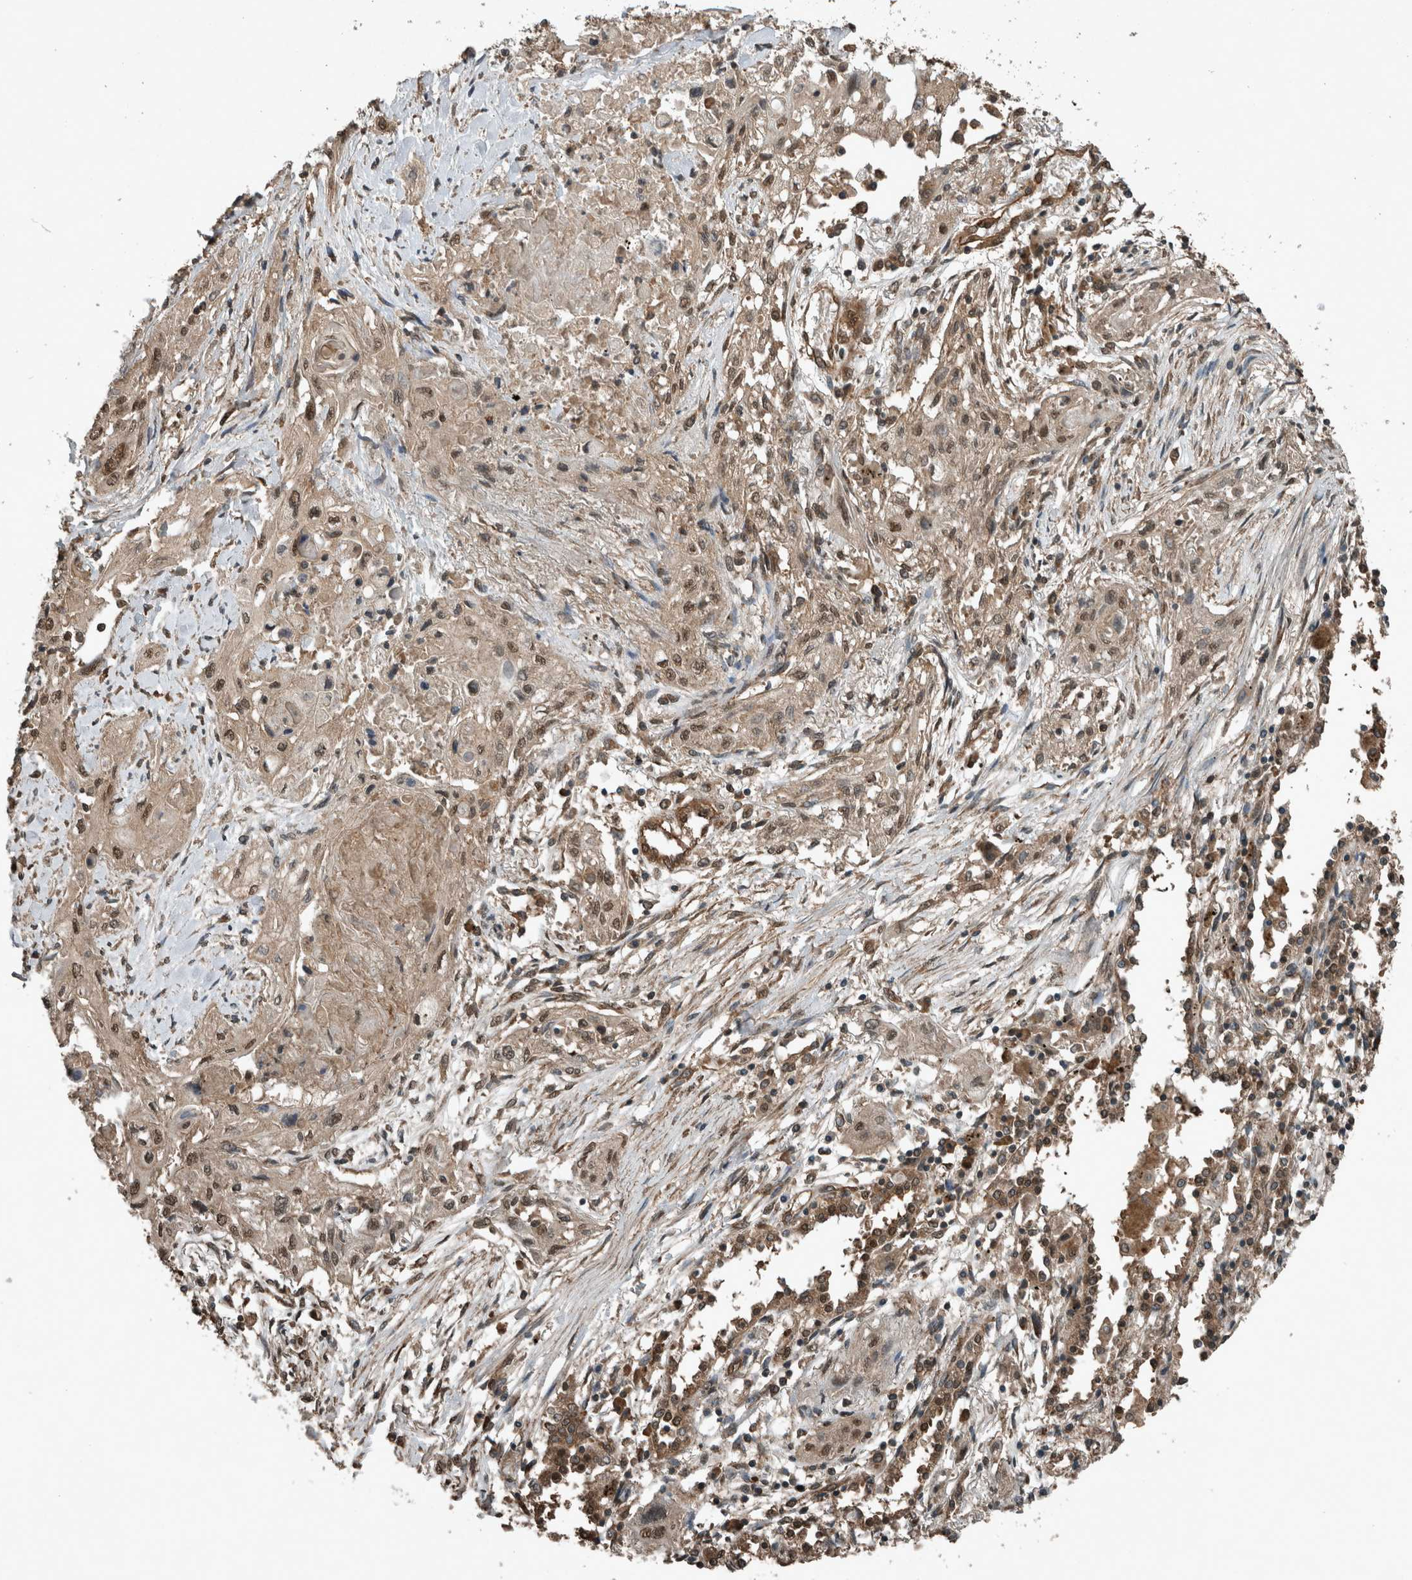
{"staining": {"intensity": "moderate", "quantity": ">75%", "location": "nuclear"}, "tissue": "lung cancer", "cell_type": "Tumor cells", "image_type": "cancer", "snomed": [{"axis": "morphology", "description": "Squamous cell carcinoma, NOS"}, {"axis": "topography", "description": "Lung"}], "caption": "A photomicrograph showing moderate nuclear expression in about >75% of tumor cells in lung cancer, as visualized by brown immunohistochemical staining.", "gene": "ARHGEF12", "patient": {"sex": "female", "age": 47}}